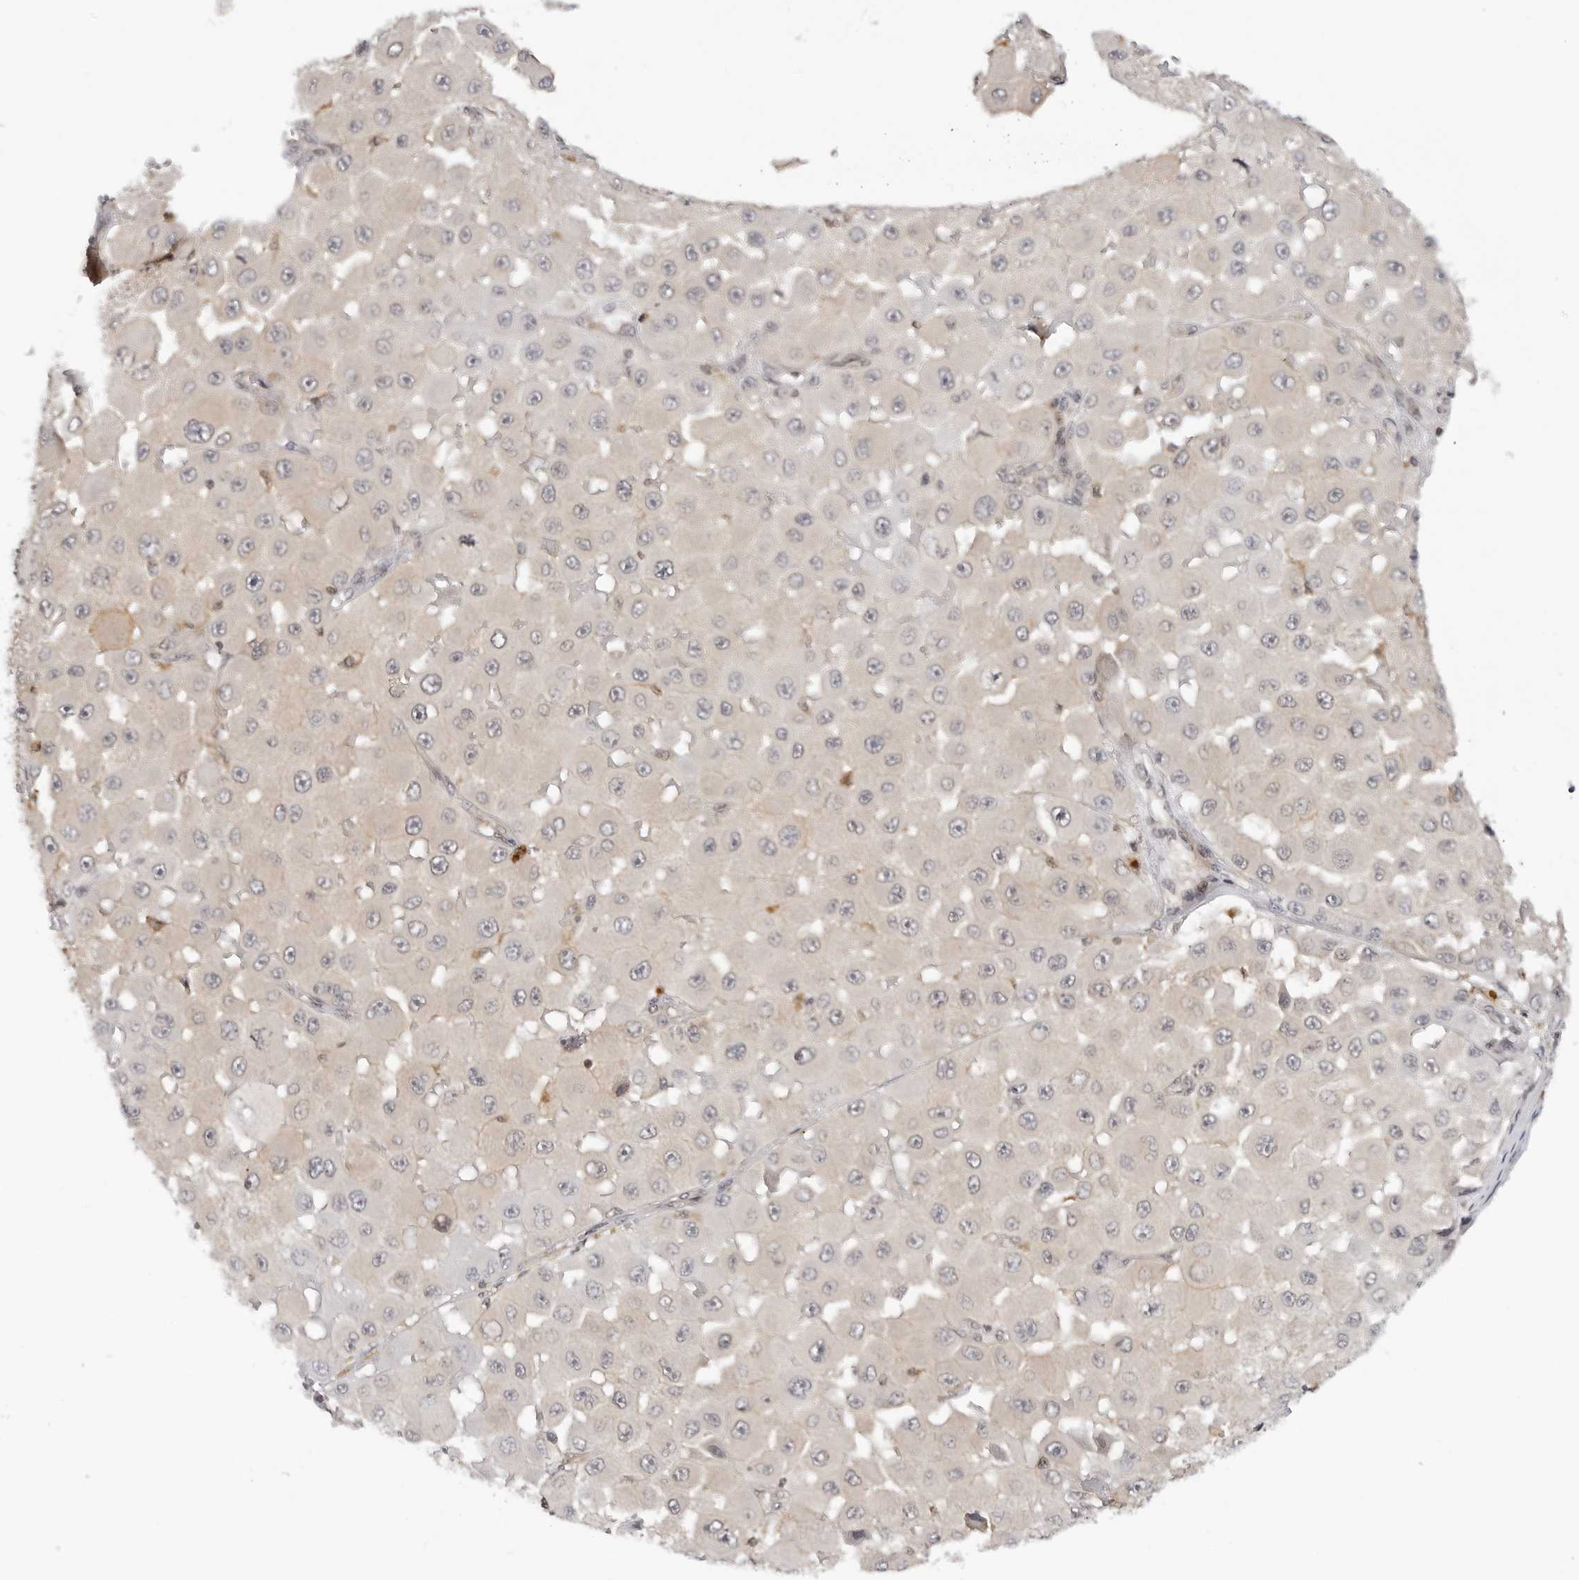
{"staining": {"intensity": "weak", "quantity": "<25%", "location": "cytoplasmic/membranous"}, "tissue": "melanoma", "cell_type": "Tumor cells", "image_type": "cancer", "snomed": [{"axis": "morphology", "description": "Malignant melanoma, NOS"}, {"axis": "topography", "description": "Skin"}], "caption": "Immunohistochemical staining of malignant melanoma reveals no significant positivity in tumor cells.", "gene": "MAP2K5", "patient": {"sex": "female", "age": 81}}